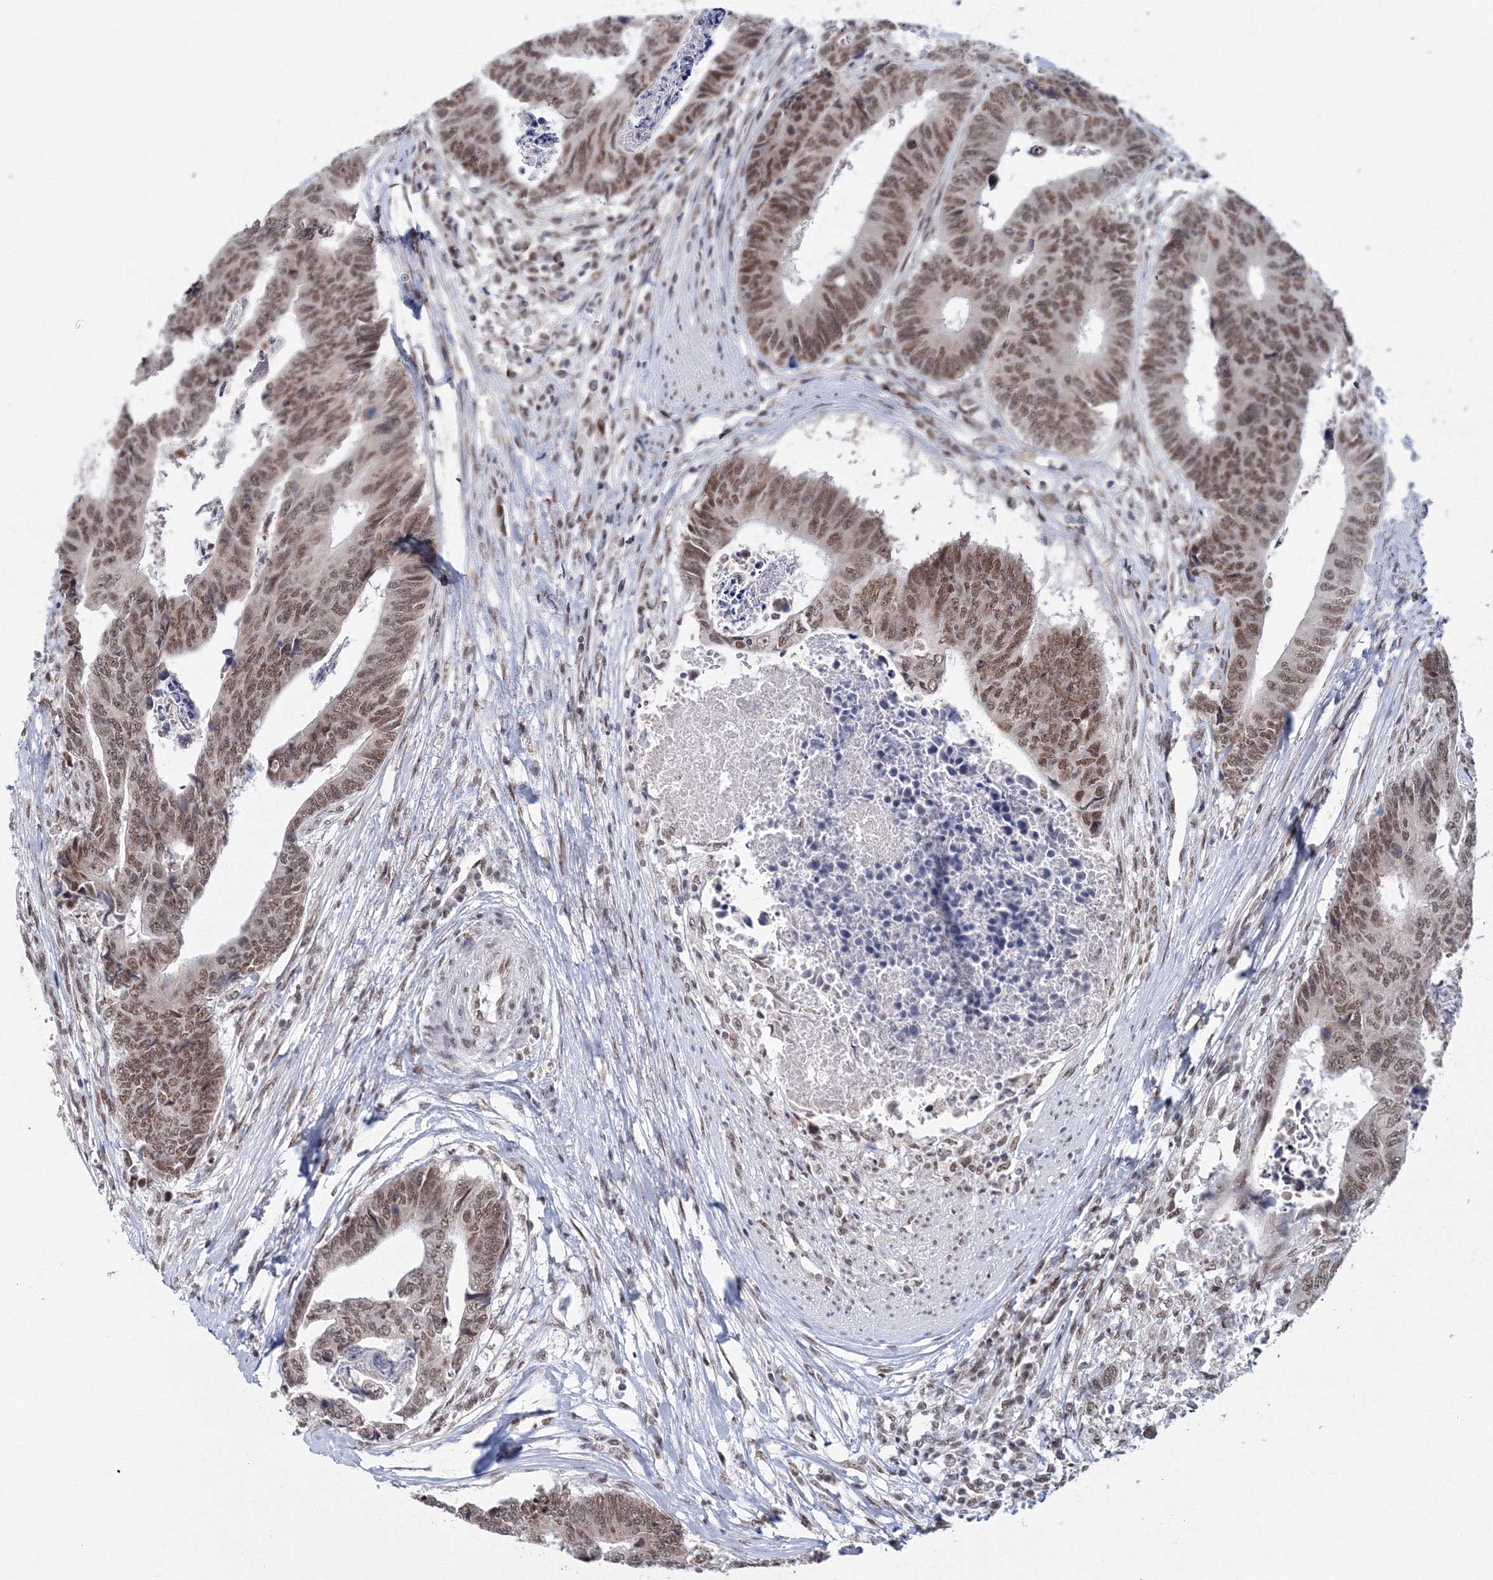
{"staining": {"intensity": "moderate", "quantity": ">75%", "location": "nuclear"}, "tissue": "colorectal cancer", "cell_type": "Tumor cells", "image_type": "cancer", "snomed": [{"axis": "morphology", "description": "Adenocarcinoma, NOS"}, {"axis": "topography", "description": "Rectum"}], "caption": "Protein positivity by IHC exhibits moderate nuclear expression in approximately >75% of tumor cells in adenocarcinoma (colorectal).", "gene": "SF3B6", "patient": {"sex": "male", "age": 84}}